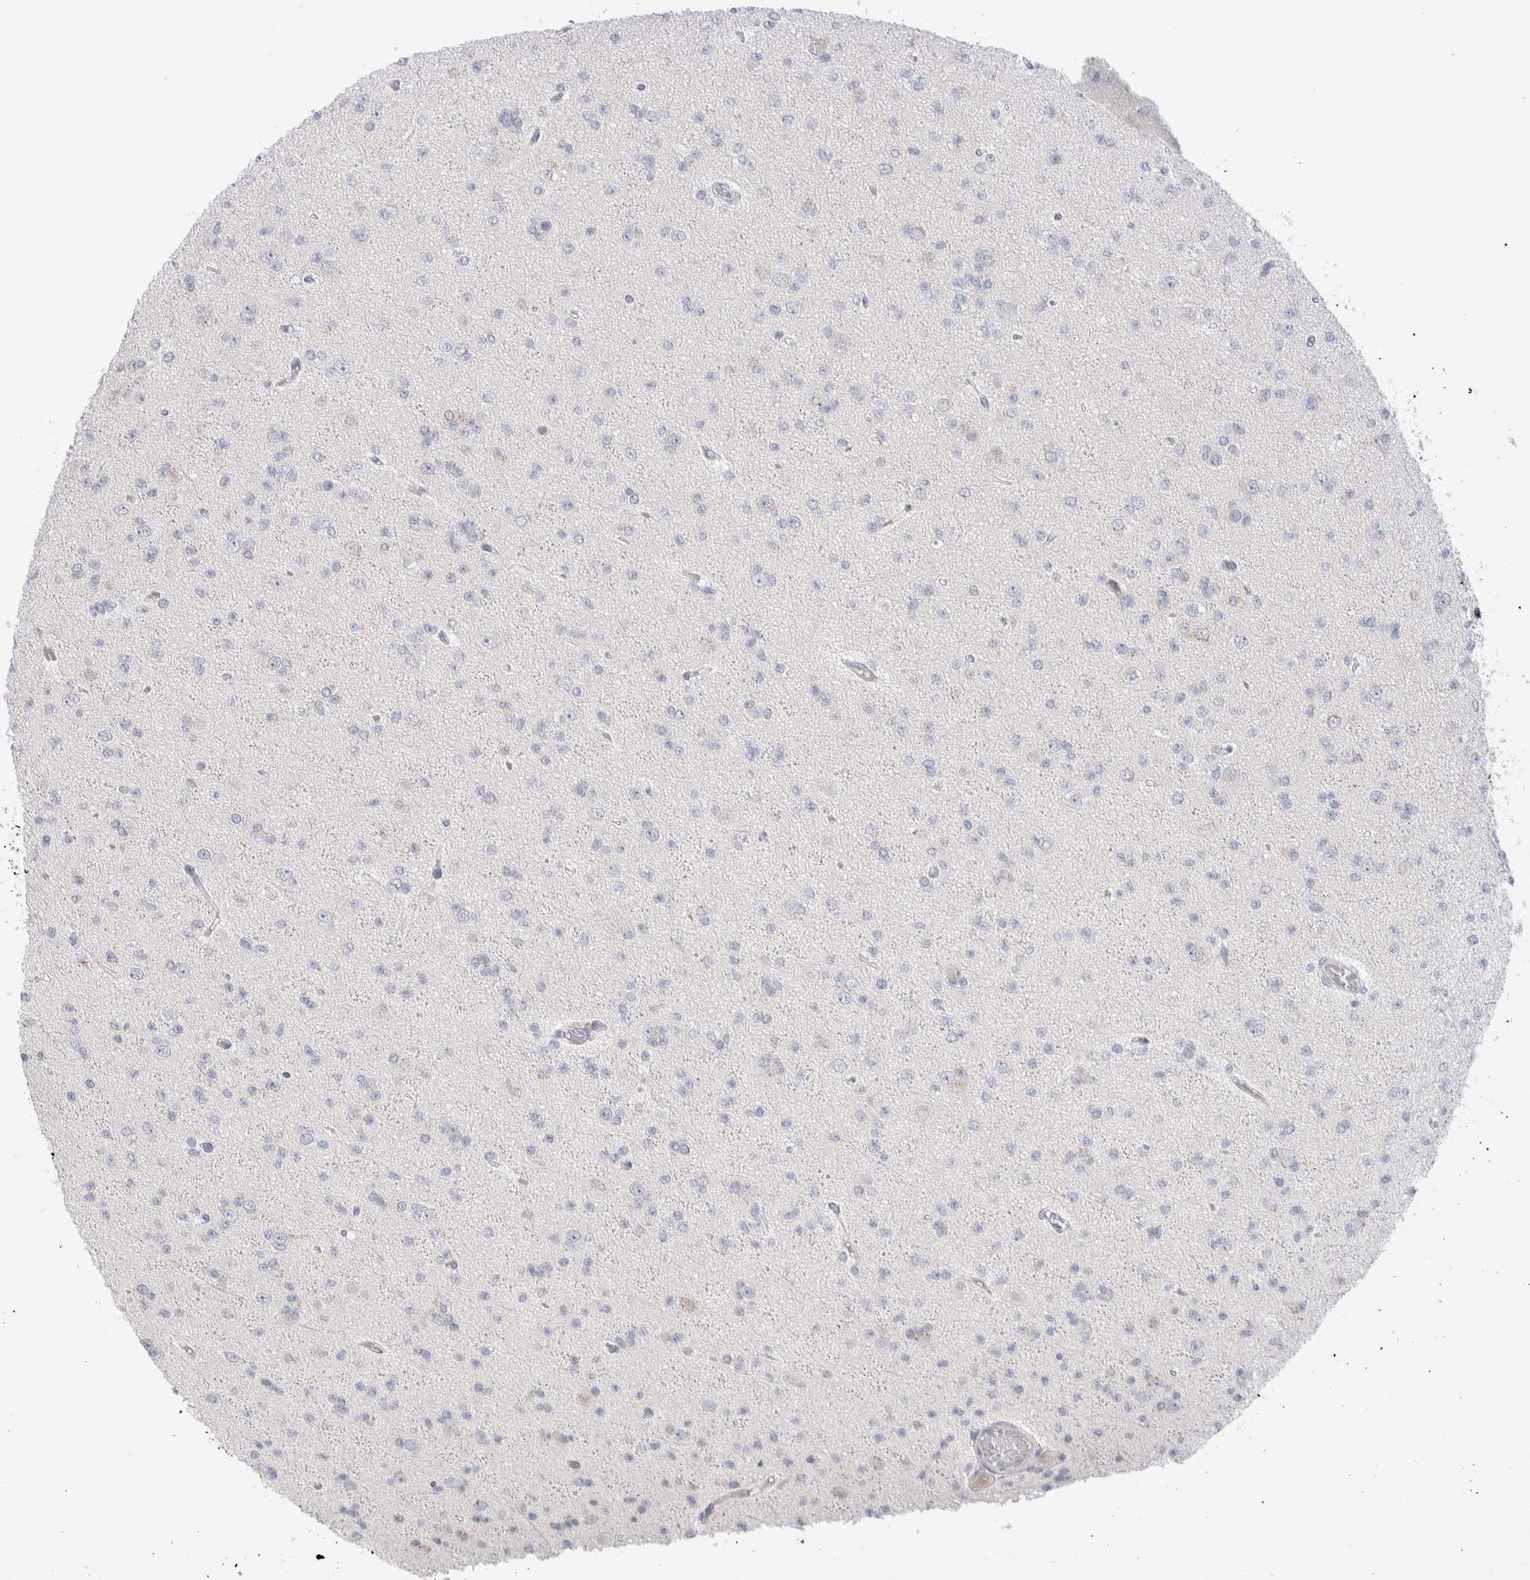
{"staining": {"intensity": "negative", "quantity": "none", "location": "none"}, "tissue": "glioma", "cell_type": "Tumor cells", "image_type": "cancer", "snomed": [{"axis": "morphology", "description": "Glioma, malignant, Low grade"}, {"axis": "topography", "description": "Brain"}], "caption": "DAB immunohistochemical staining of malignant glioma (low-grade) displays no significant staining in tumor cells. (DAB immunohistochemistry, high magnification).", "gene": "C1orf112", "patient": {"sex": "female", "age": 22}}